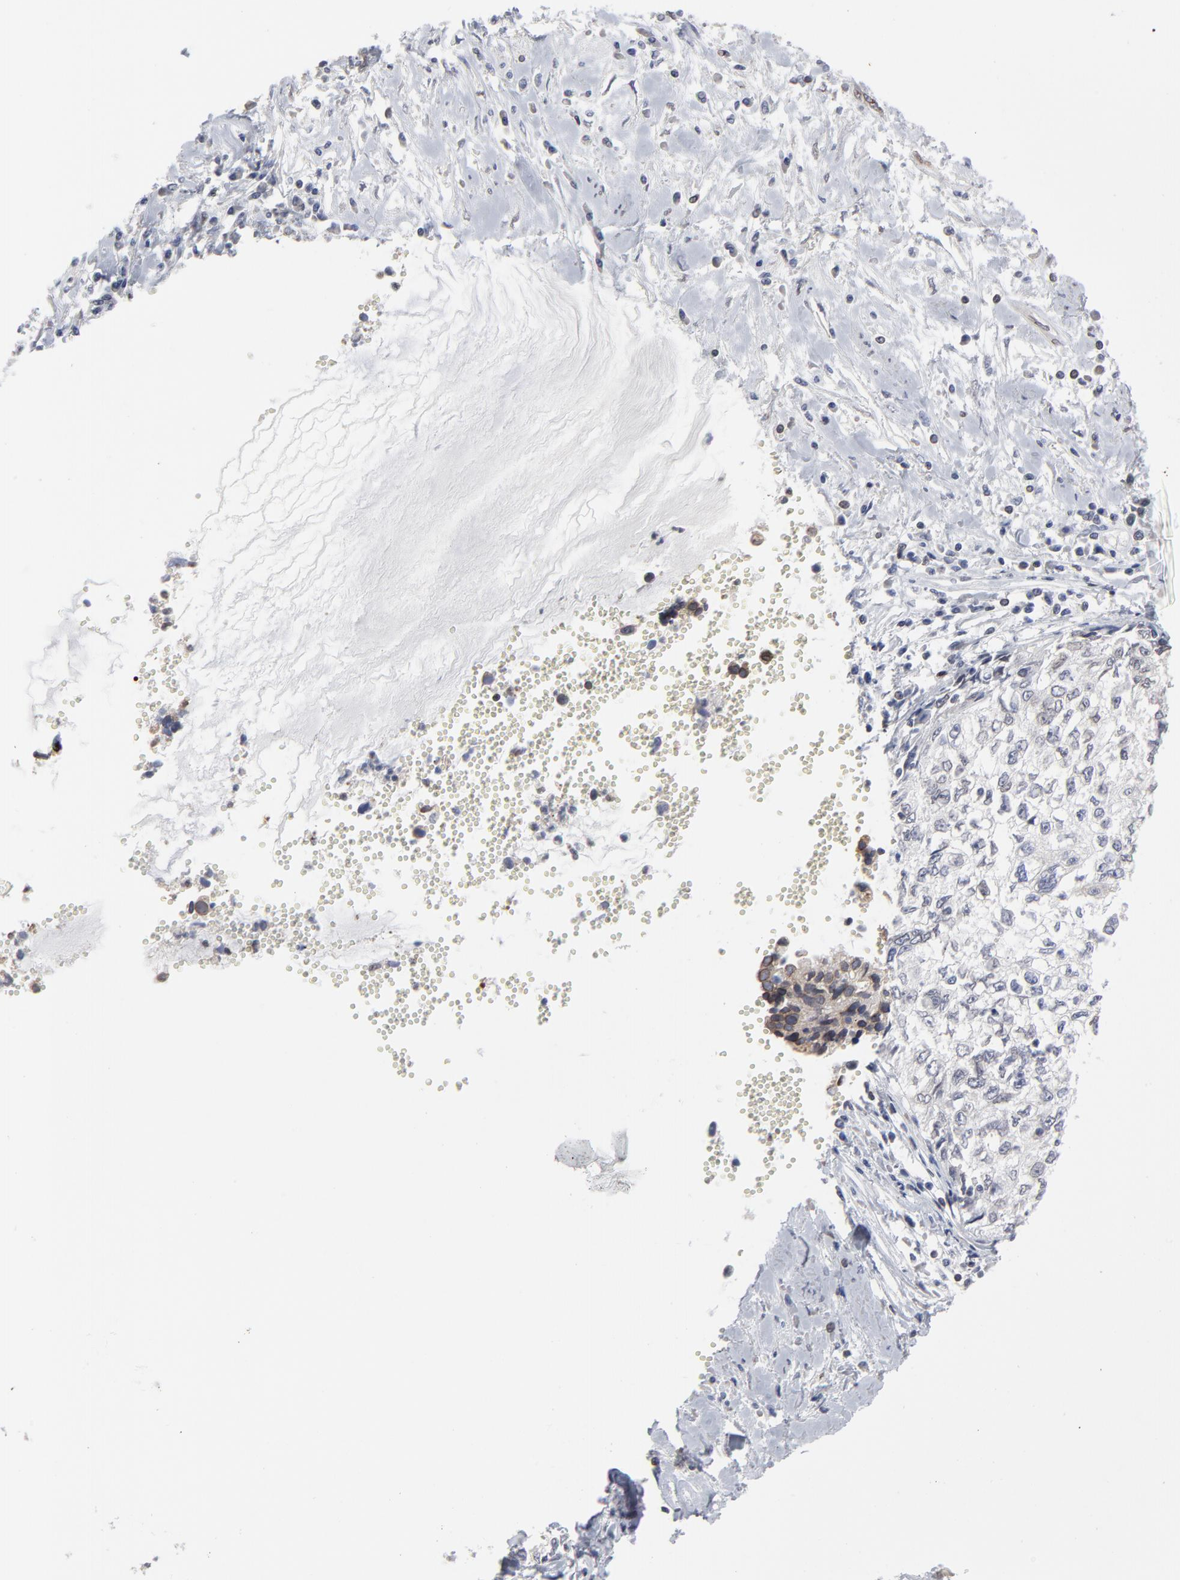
{"staining": {"intensity": "negative", "quantity": "none", "location": "none"}, "tissue": "cervical cancer", "cell_type": "Tumor cells", "image_type": "cancer", "snomed": [{"axis": "morphology", "description": "Normal tissue, NOS"}, {"axis": "morphology", "description": "Squamous cell carcinoma, NOS"}, {"axis": "topography", "description": "Cervix"}], "caption": "The image shows no staining of tumor cells in squamous cell carcinoma (cervical).", "gene": "SYNE2", "patient": {"sex": "female", "age": 45}}